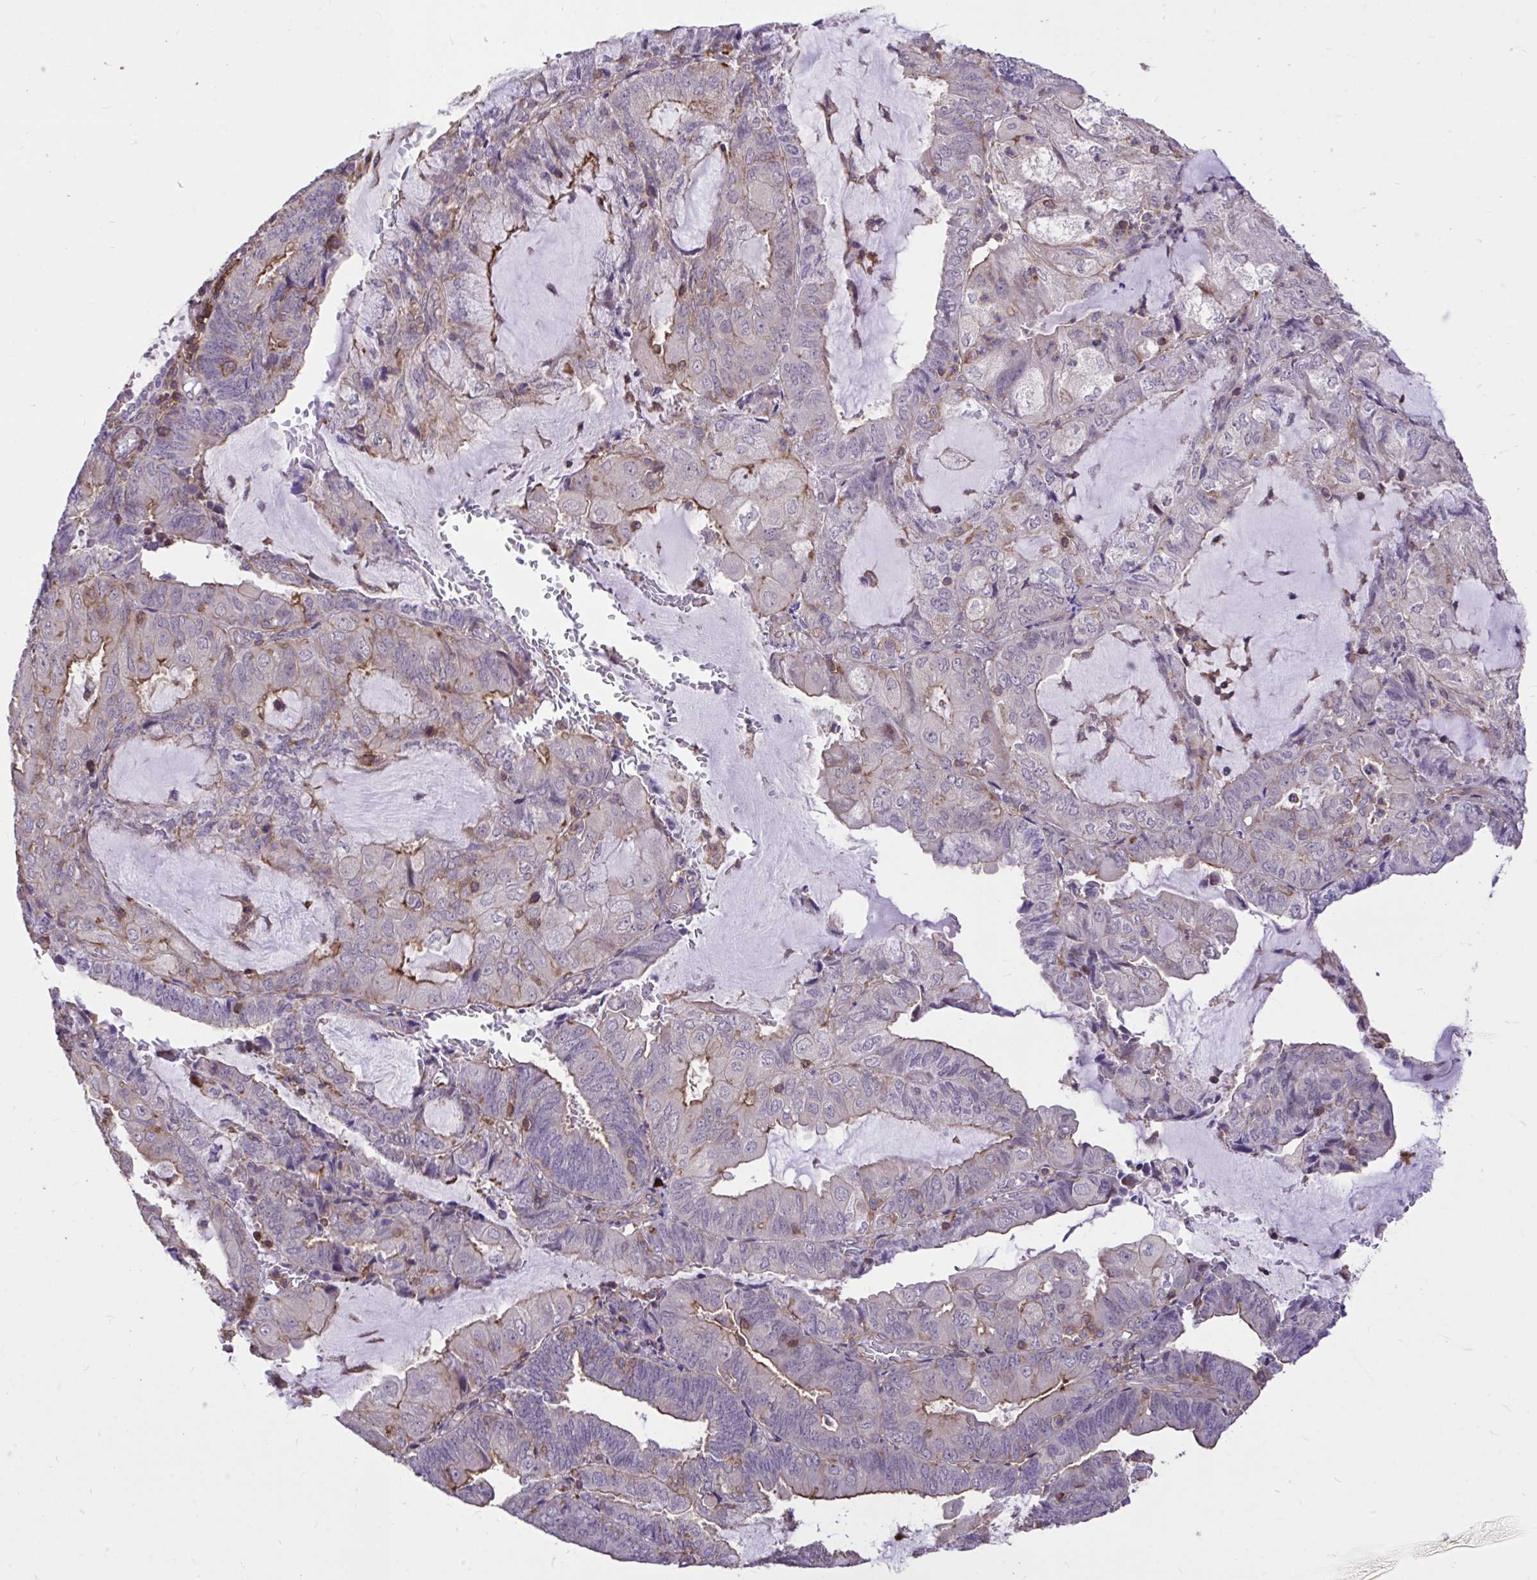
{"staining": {"intensity": "moderate", "quantity": "<25%", "location": "cytoplasmic/membranous"}, "tissue": "endometrial cancer", "cell_type": "Tumor cells", "image_type": "cancer", "snomed": [{"axis": "morphology", "description": "Adenocarcinoma, NOS"}, {"axis": "topography", "description": "Endometrium"}], "caption": "This photomicrograph exhibits adenocarcinoma (endometrial) stained with immunohistochemistry (IHC) to label a protein in brown. The cytoplasmic/membranous of tumor cells show moderate positivity for the protein. Nuclei are counter-stained blue.", "gene": "IGFL2", "patient": {"sex": "female", "age": 81}}